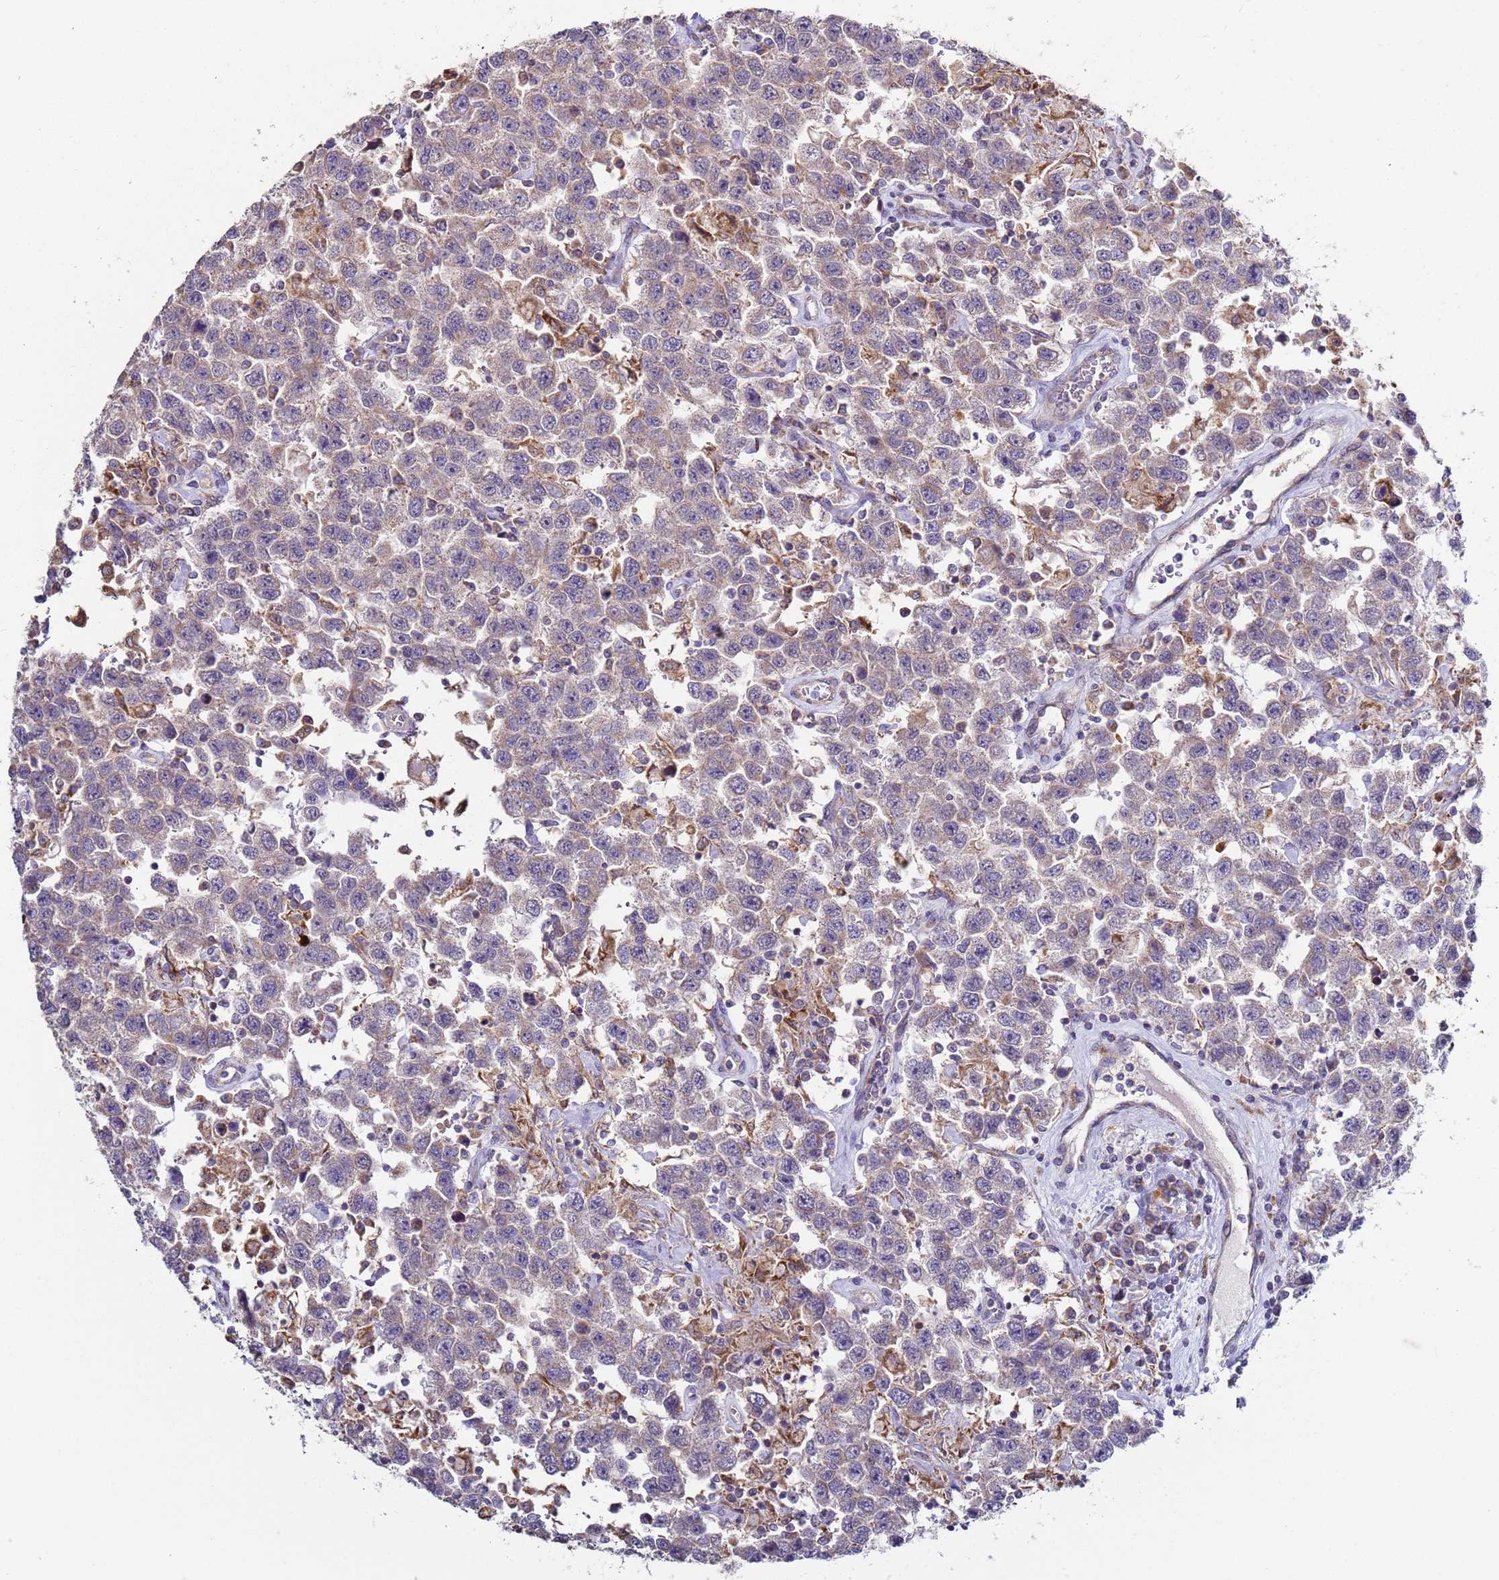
{"staining": {"intensity": "negative", "quantity": "none", "location": "none"}, "tissue": "testis cancer", "cell_type": "Tumor cells", "image_type": "cancer", "snomed": [{"axis": "morphology", "description": "Seminoma, NOS"}, {"axis": "topography", "description": "Testis"}], "caption": "Tumor cells show no significant positivity in testis cancer.", "gene": "DIP2B", "patient": {"sex": "male", "age": 41}}